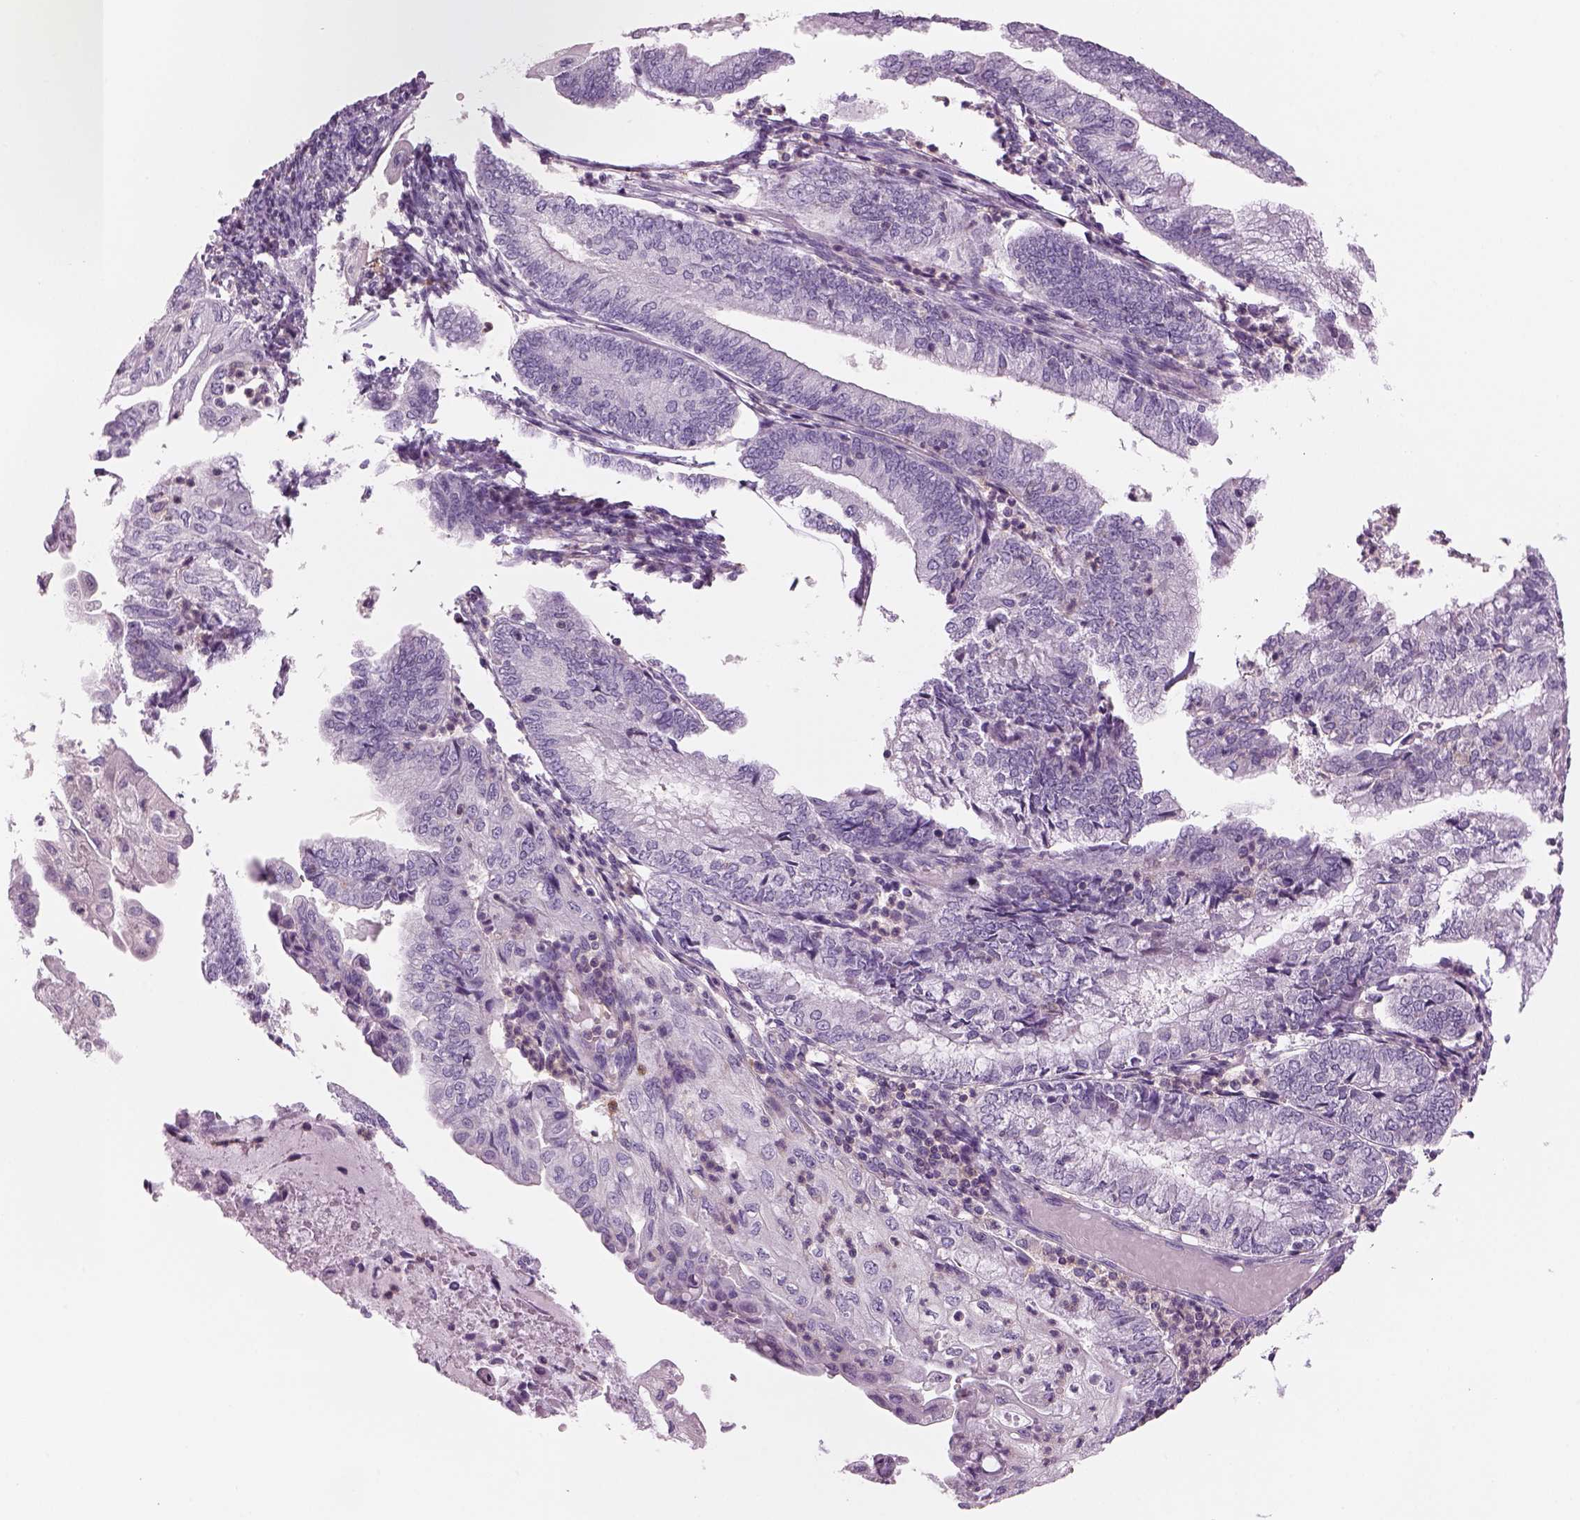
{"staining": {"intensity": "negative", "quantity": "none", "location": "none"}, "tissue": "endometrial cancer", "cell_type": "Tumor cells", "image_type": "cancer", "snomed": [{"axis": "morphology", "description": "Adenocarcinoma, NOS"}, {"axis": "topography", "description": "Endometrium"}], "caption": "Immunohistochemistry (IHC) image of endometrial cancer (adenocarcinoma) stained for a protein (brown), which shows no staining in tumor cells. (DAB immunohistochemistry (IHC), high magnification).", "gene": "SLC1A7", "patient": {"sex": "female", "age": 55}}